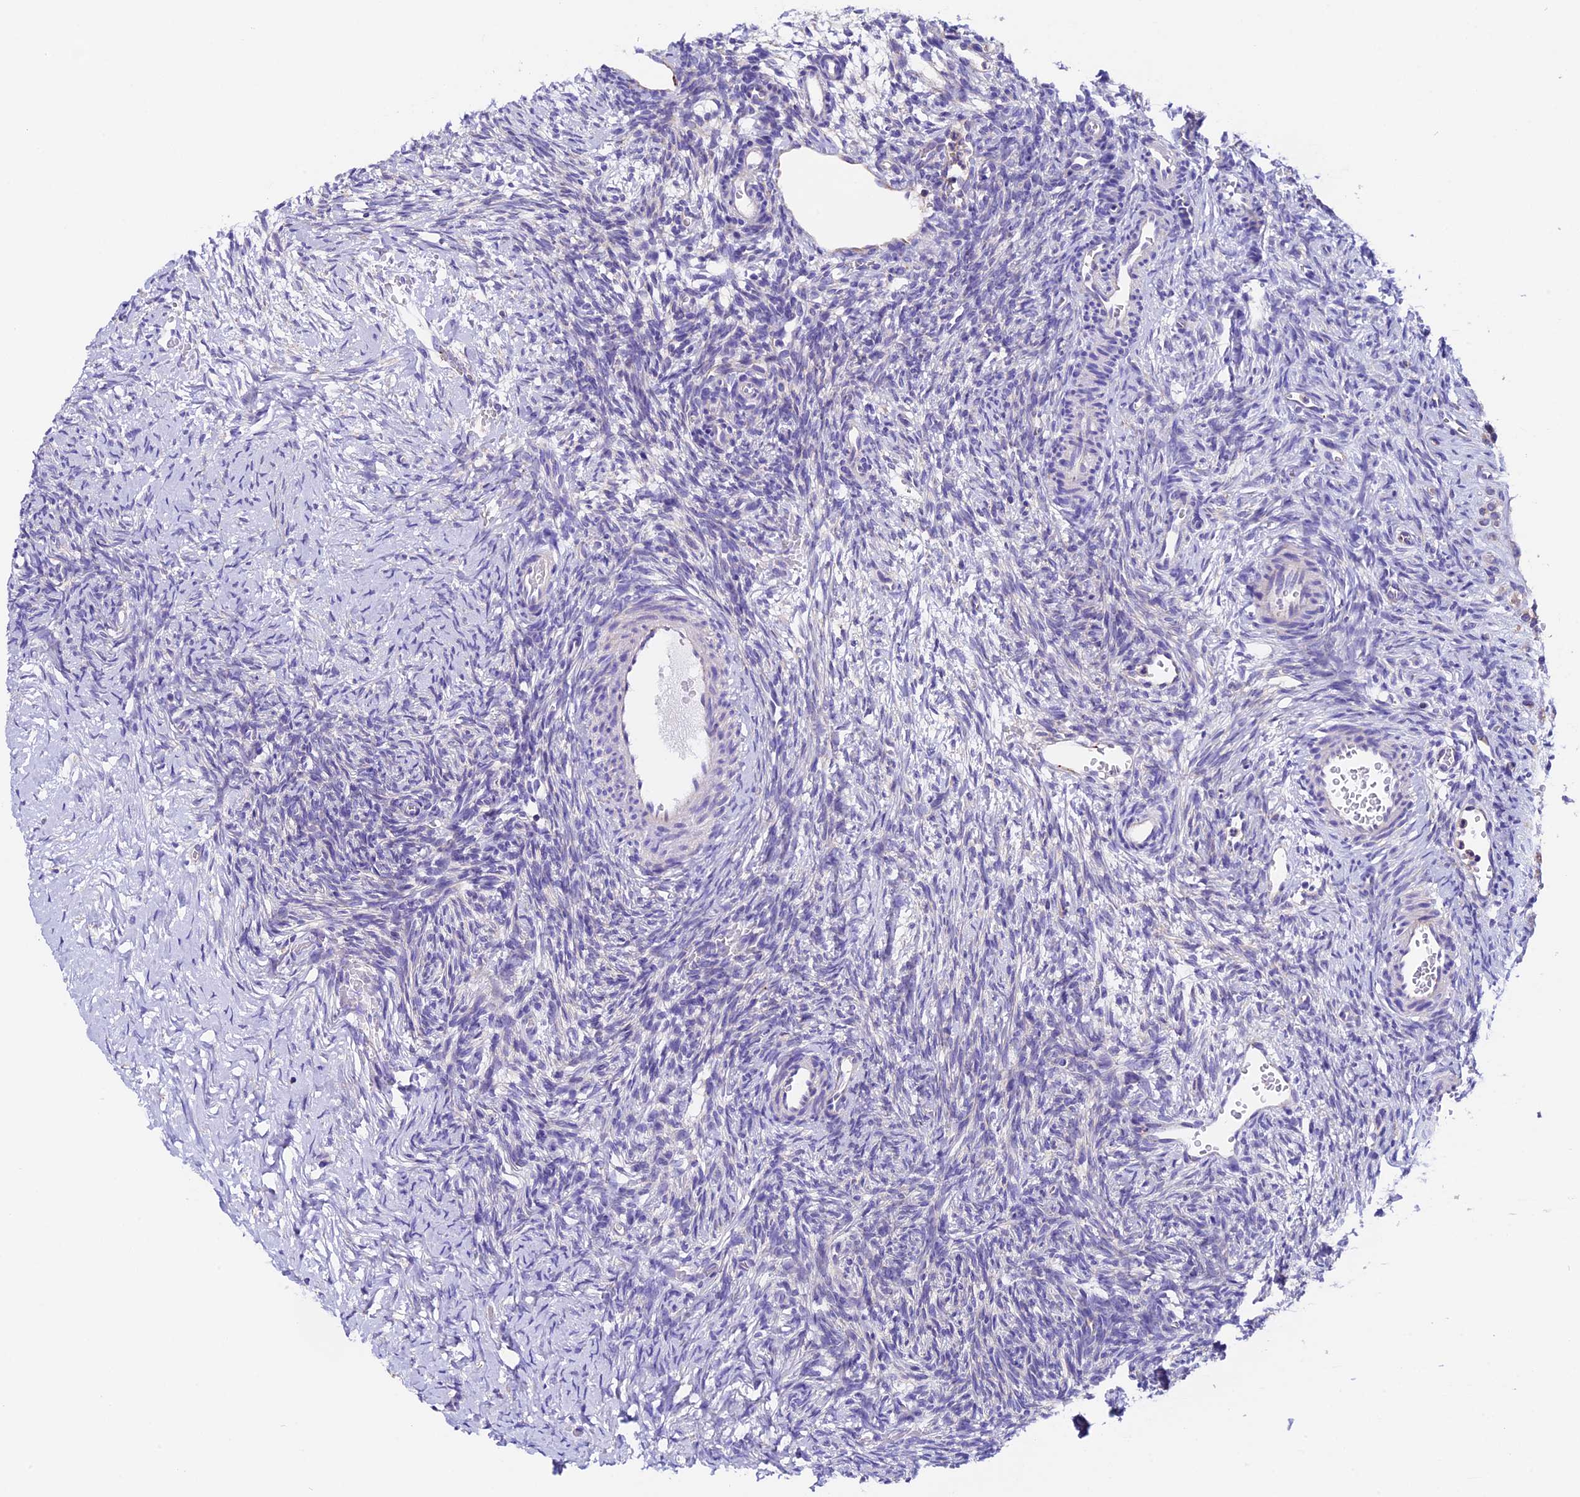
{"staining": {"intensity": "negative", "quantity": "none", "location": "none"}, "tissue": "ovary", "cell_type": "Ovarian stroma cells", "image_type": "normal", "snomed": [{"axis": "morphology", "description": "Normal tissue, NOS"}, {"axis": "topography", "description": "Ovary"}], "caption": "IHC micrograph of normal human ovary stained for a protein (brown), which exhibits no expression in ovarian stroma cells. (Brightfield microscopy of DAB IHC at high magnification).", "gene": "COMTD1", "patient": {"sex": "female", "age": 39}}